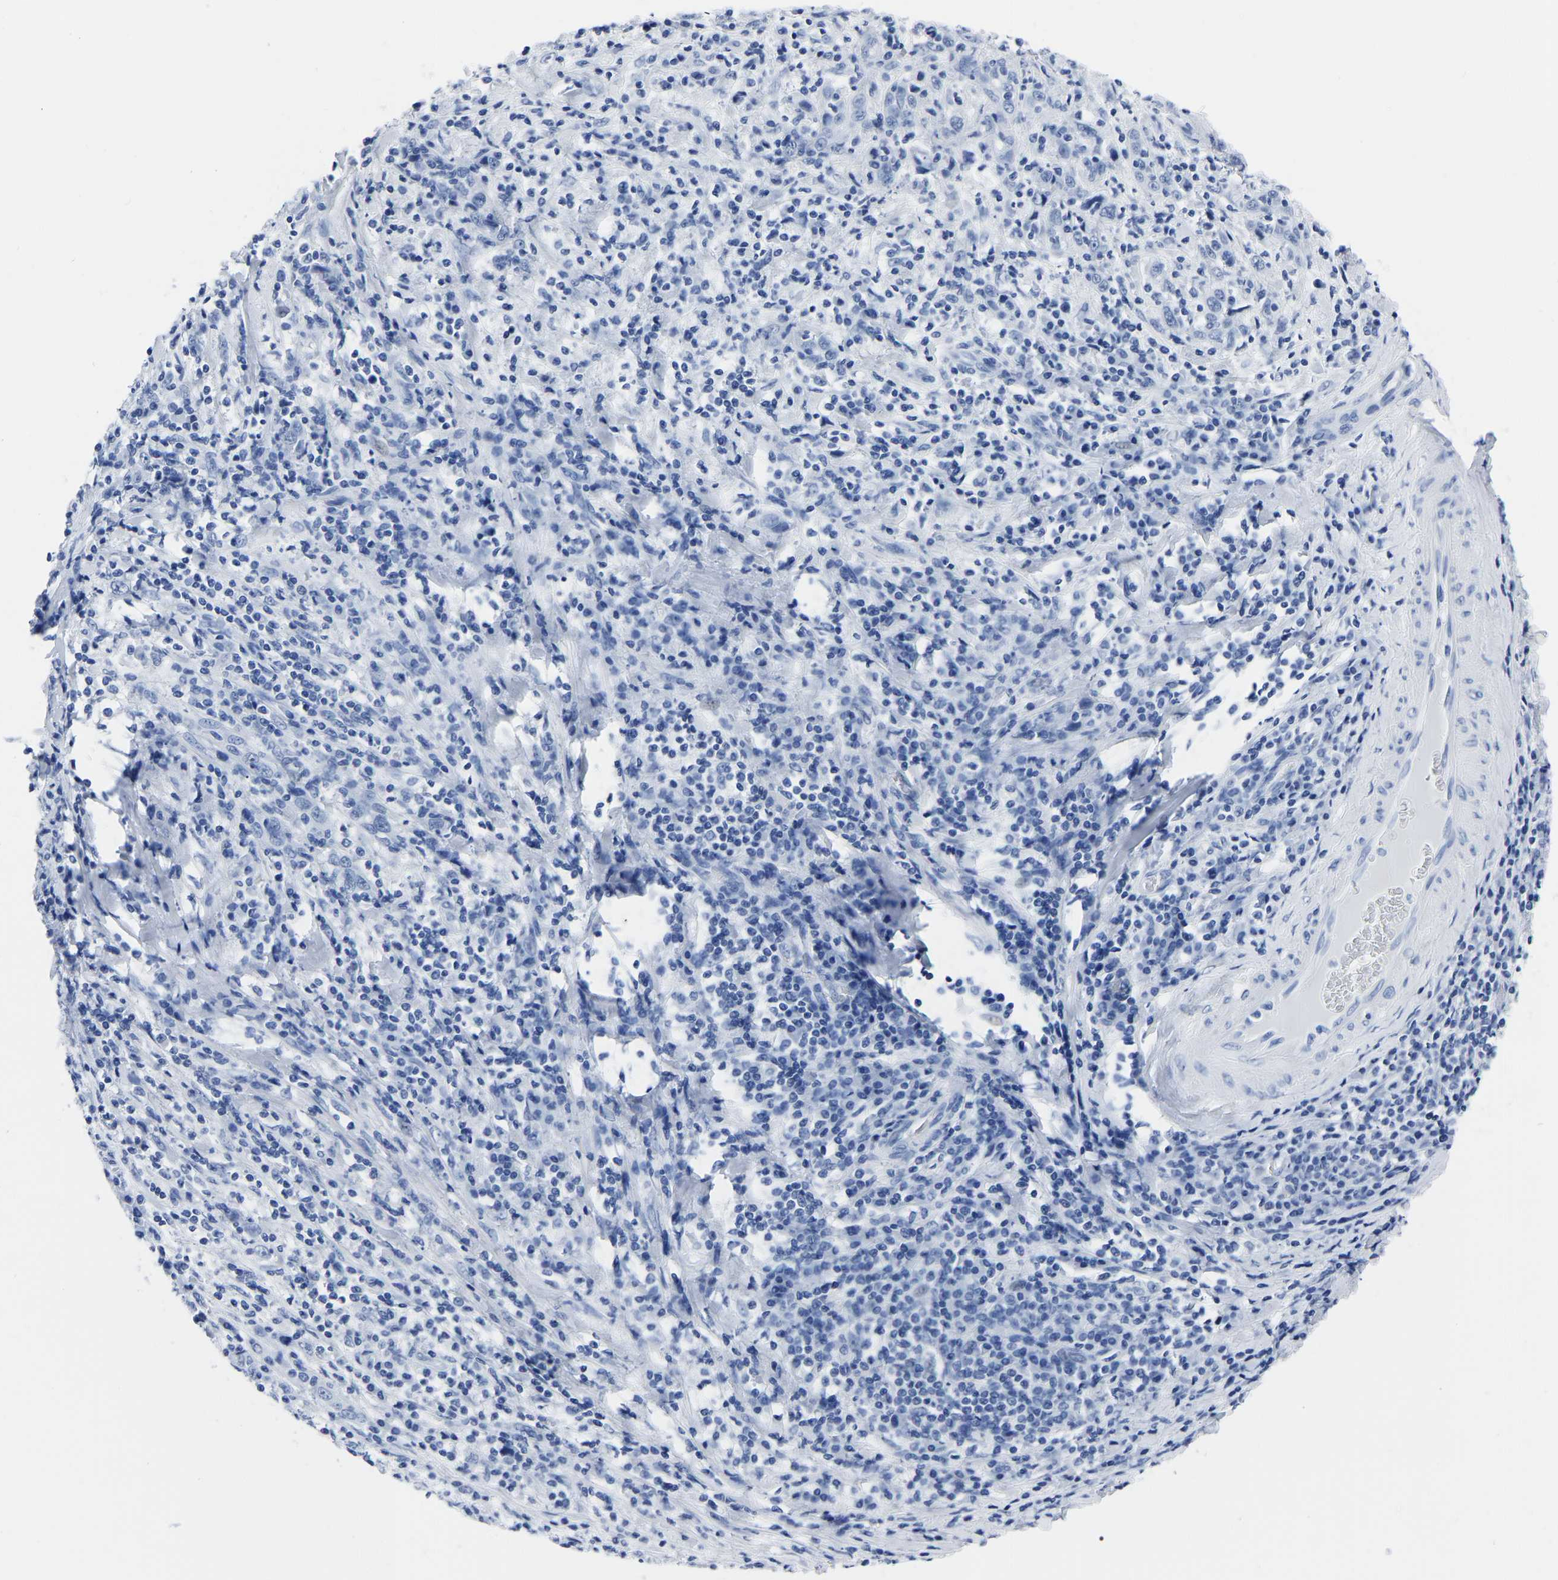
{"staining": {"intensity": "negative", "quantity": "none", "location": "none"}, "tissue": "cervical cancer", "cell_type": "Tumor cells", "image_type": "cancer", "snomed": [{"axis": "morphology", "description": "Squamous cell carcinoma, NOS"}, {"axis": "topography", "description": "Cervix"}], "caption": "Immunohistochemical staining of human cervical squamous cell carcinoma demonstrates no significant expression in tumor cells.", "gene": "IMPG2", "patient": {"sex": "female", "age": 46}}